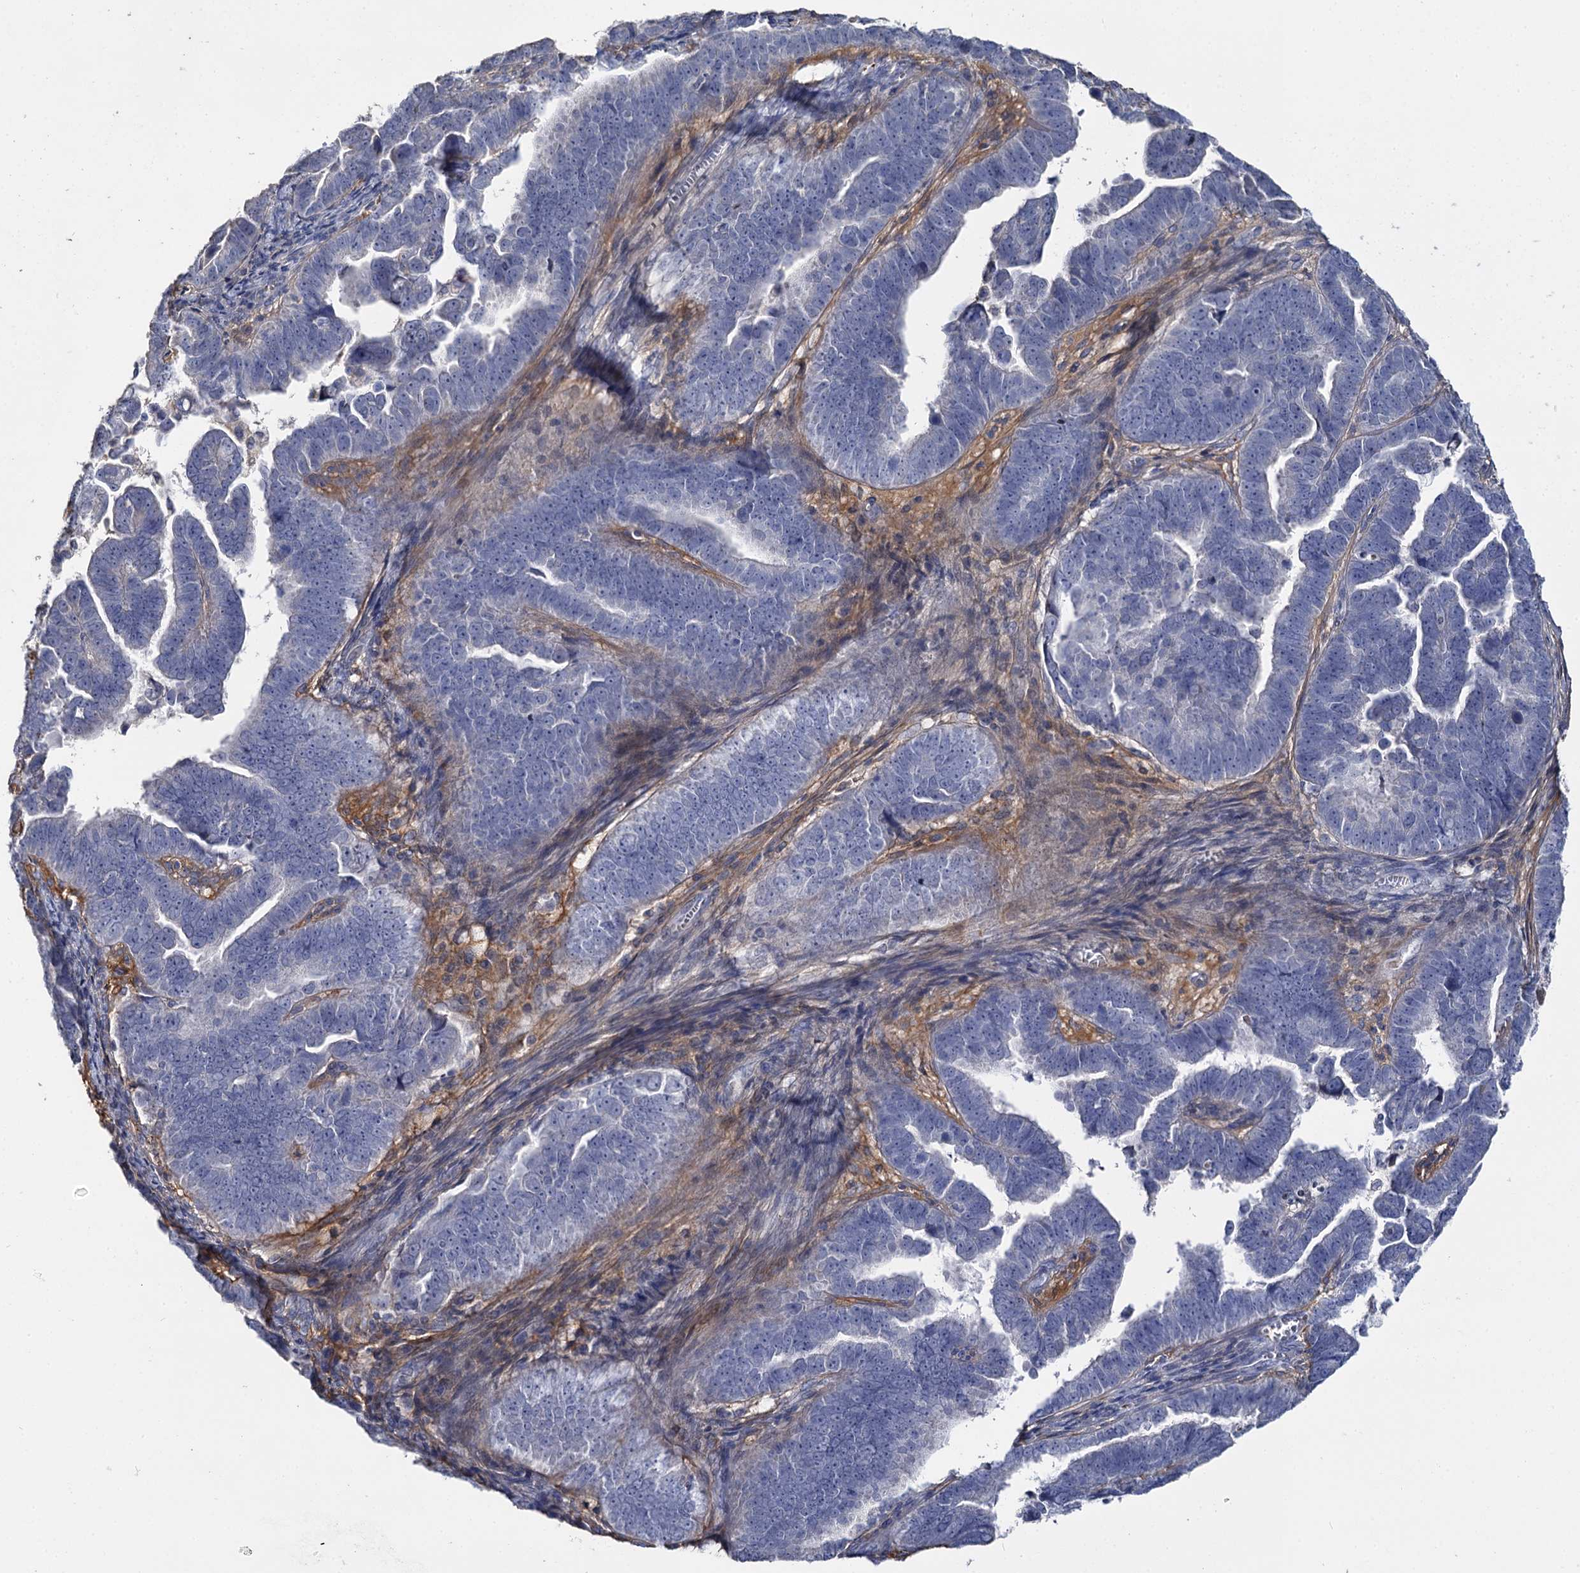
{"staining": {"intensity": "negative", "quantity": "none", "location": "none"}, "tissue": "endometrial cancer", "cell_type": "Tumor cells", "image_type": "cancer", "snomed": [{"axis": "morphology", "description": "Adenocarcinoma, NOS"}, {"axis": "topography", "description": "Endometrium"}], "caption": "The histopathology image displays no staining of tumor cells in endometrial cancer. (Stains: DAB IHC with hematoxylin counter stain, Microscopy: brightfield microscopy at high magnification).", "gene": "DNAH6", "patient": {"sex": "female", "age": 75}}